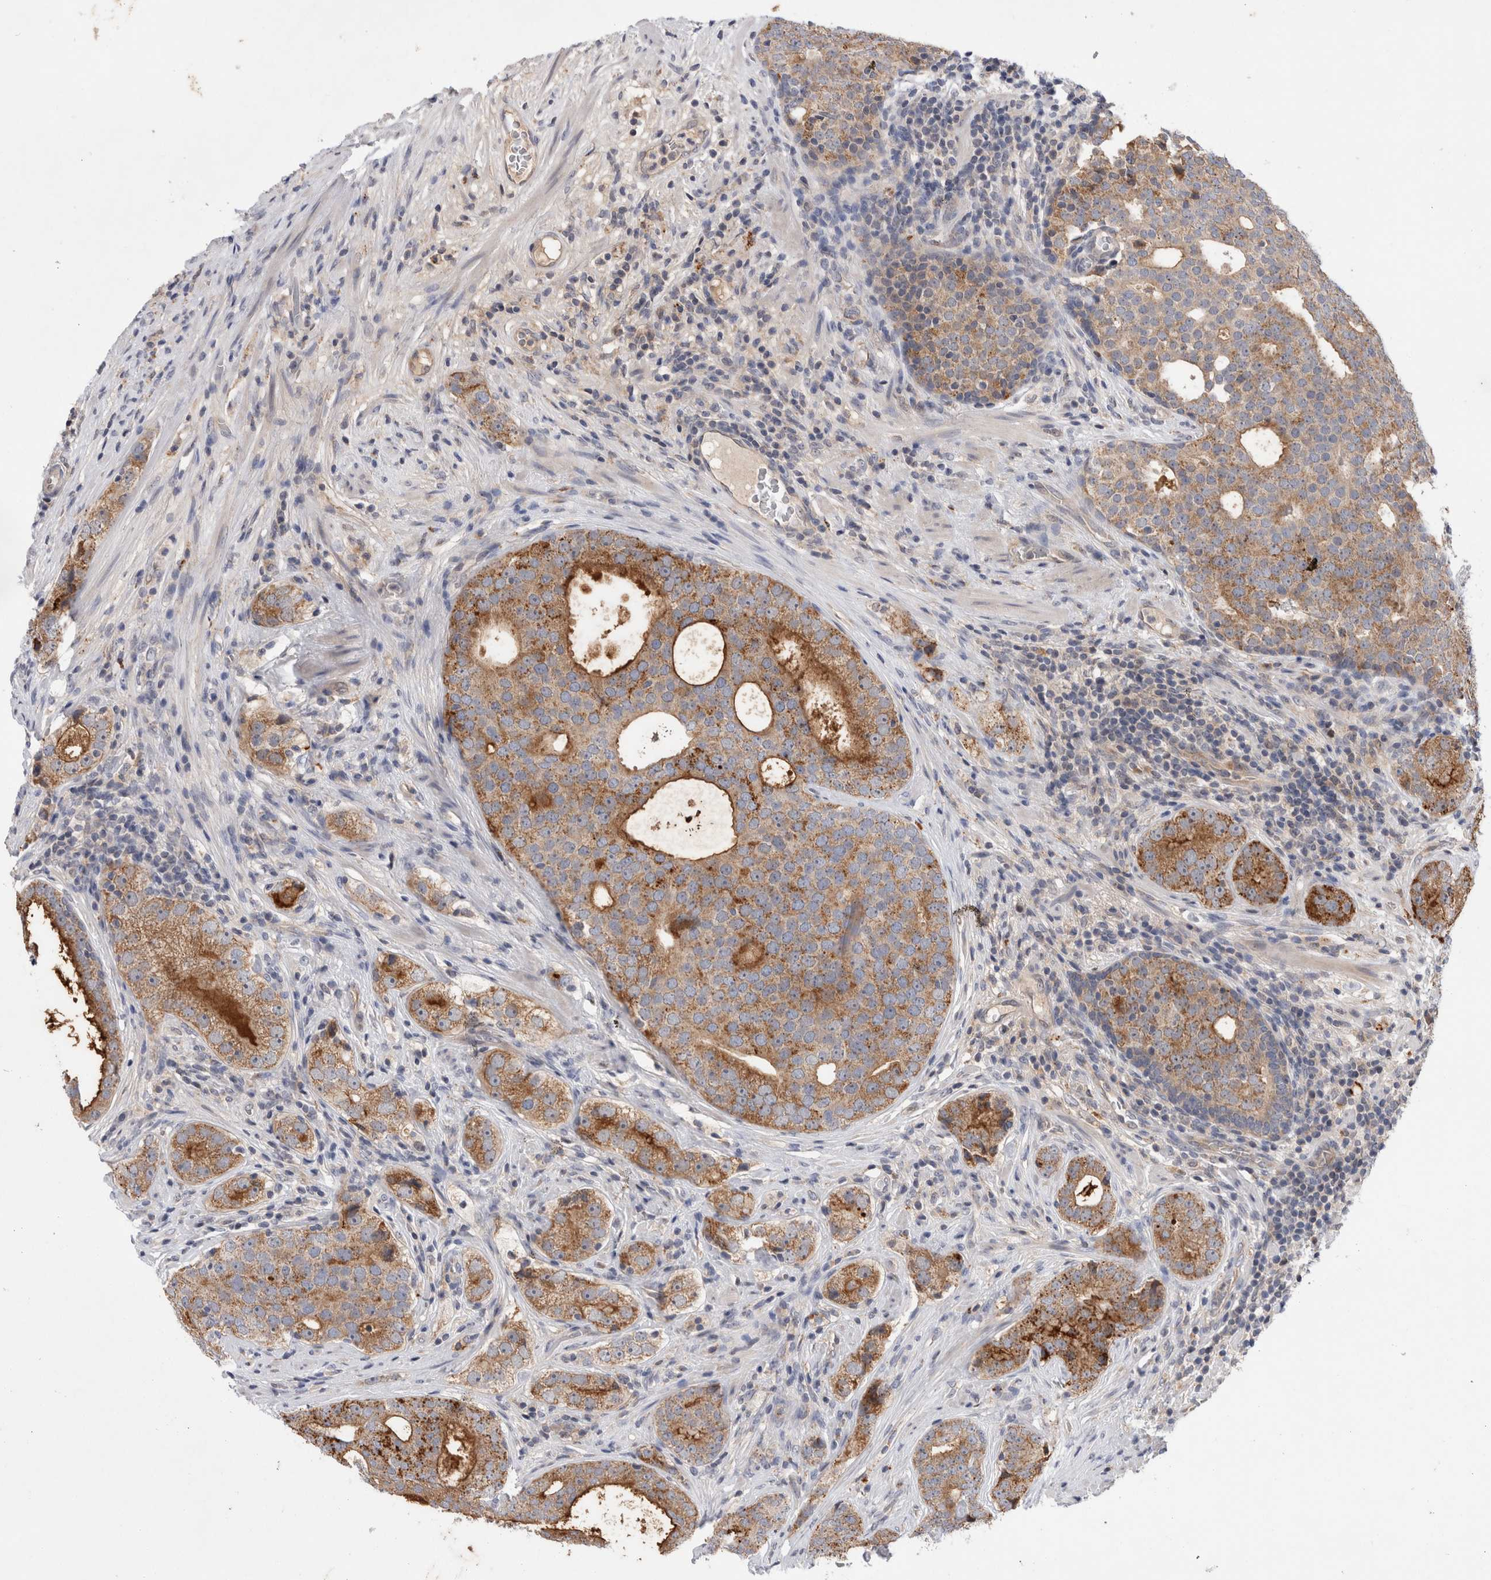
{"staining": {"intensity": "moderate", "quantity": ">75%", "location": "cytoplasmic/membranous"}, "tissue": "prostate cancer", "cell_type": "Tumor cells", "image_type": "cancer", "snomed": [{"axis": "morphology", "description": "Adenocarcinoma, High grade"}, {"axis": "topography", "description": "Prostate"}], "caption": "Prostate cancer tissue shows moderate cytoplasmic/membranous expression in approximately >75% of tumor cells, visualized by immunohistochemistry.", "gene": "MRPL37", "patient": {"sex": "male", "age": 56}}